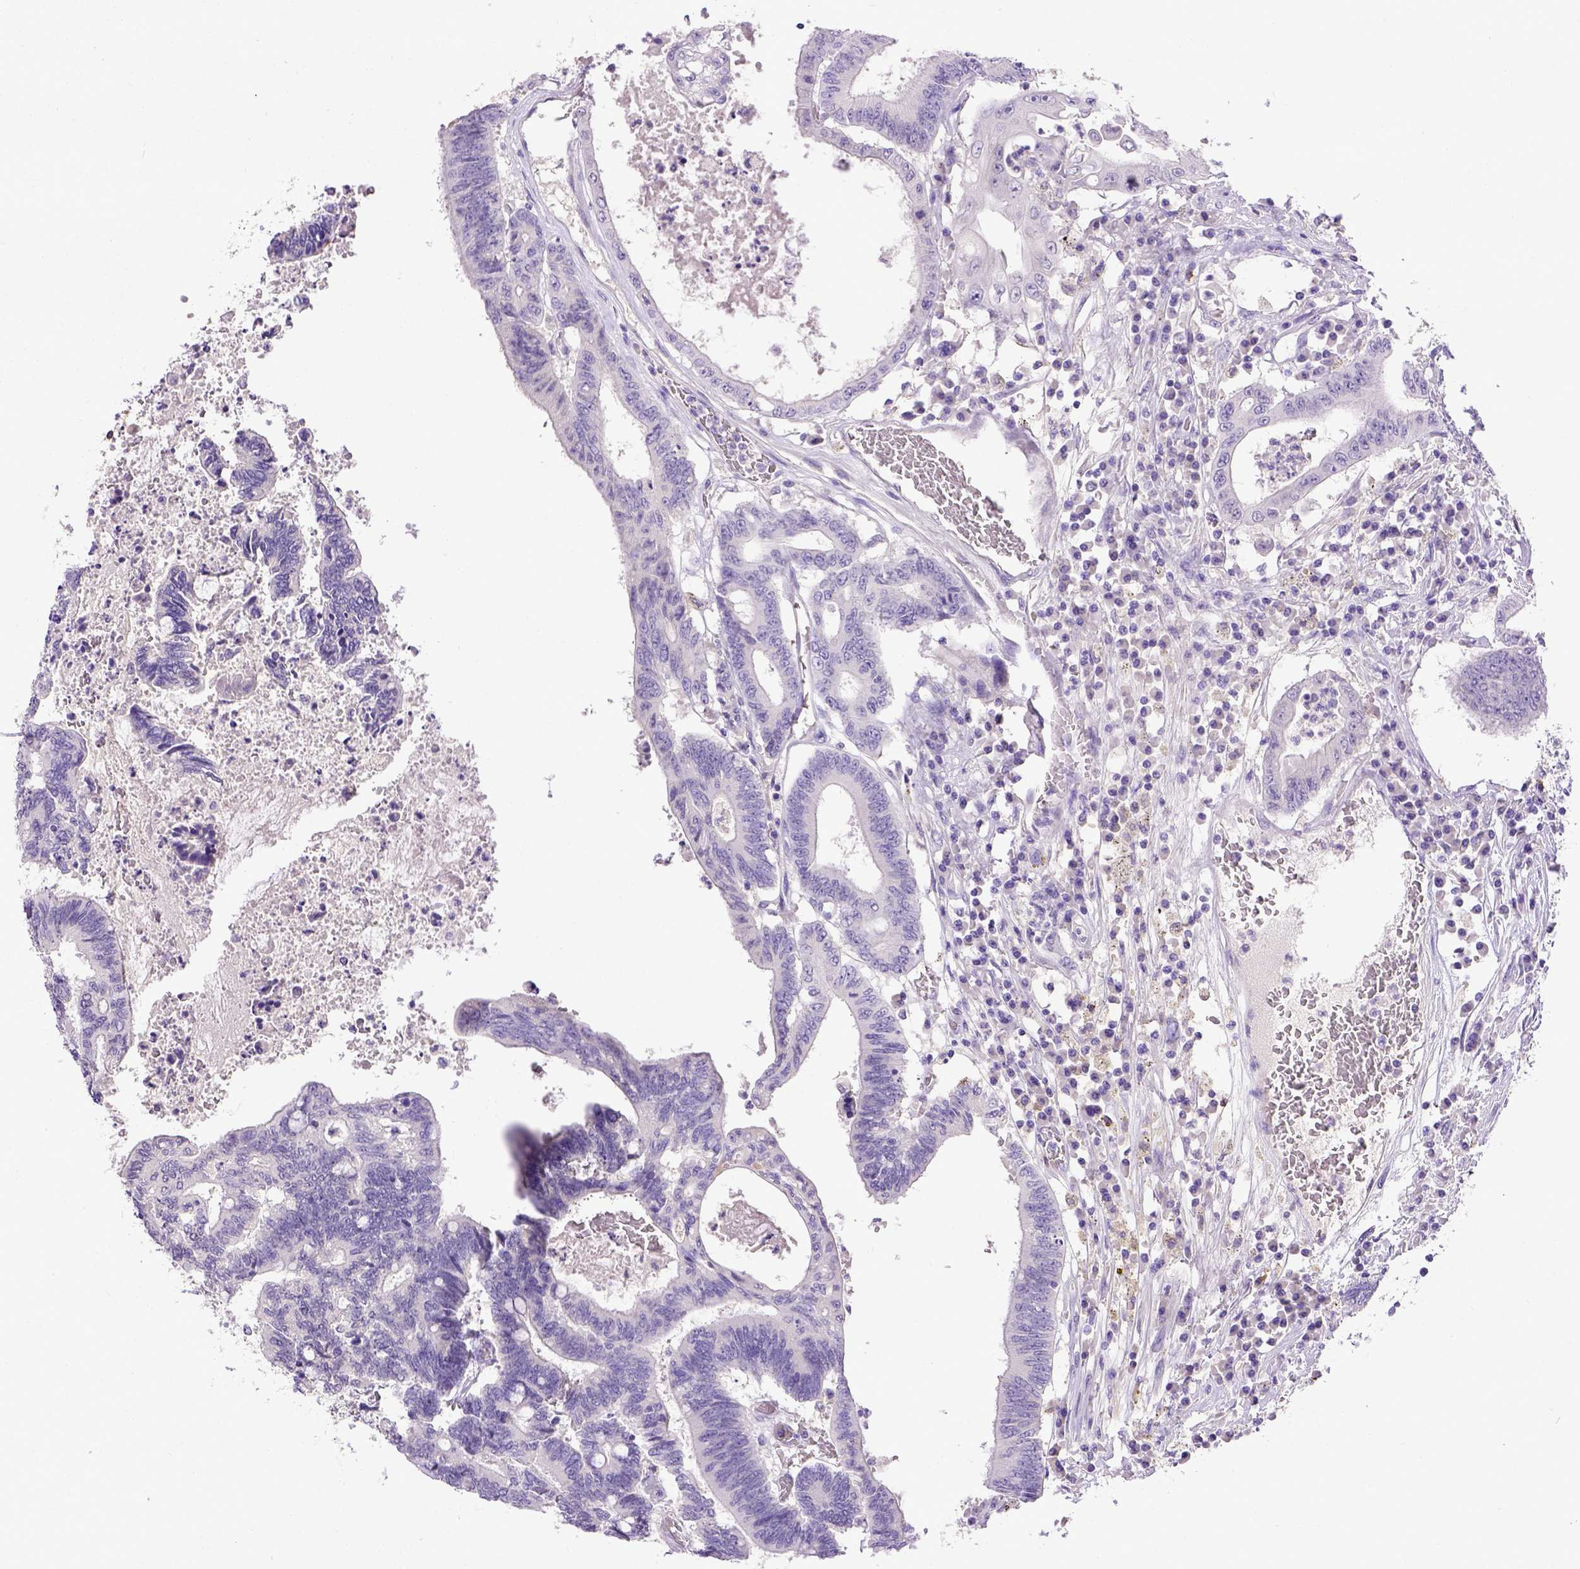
{"staining": {"intensity": "negative", "quantity": "none", "location": "none"}, "tissue": "colorectal cancer", "cell_type": "Tumor cells", "image_type": "cancer", "snomed": [{"axis": "morphology", "description": "Adenocarcinoma, NOS"}, {"axis": "topography", "description": "Rectum"}], "caption": "Colorectal adenocarcinoma was stained to show a protein in brown. There is no significant expression in tumor cells.", "gene": "B3GAT1", "patient": {"sex": "male", "age": 54}}